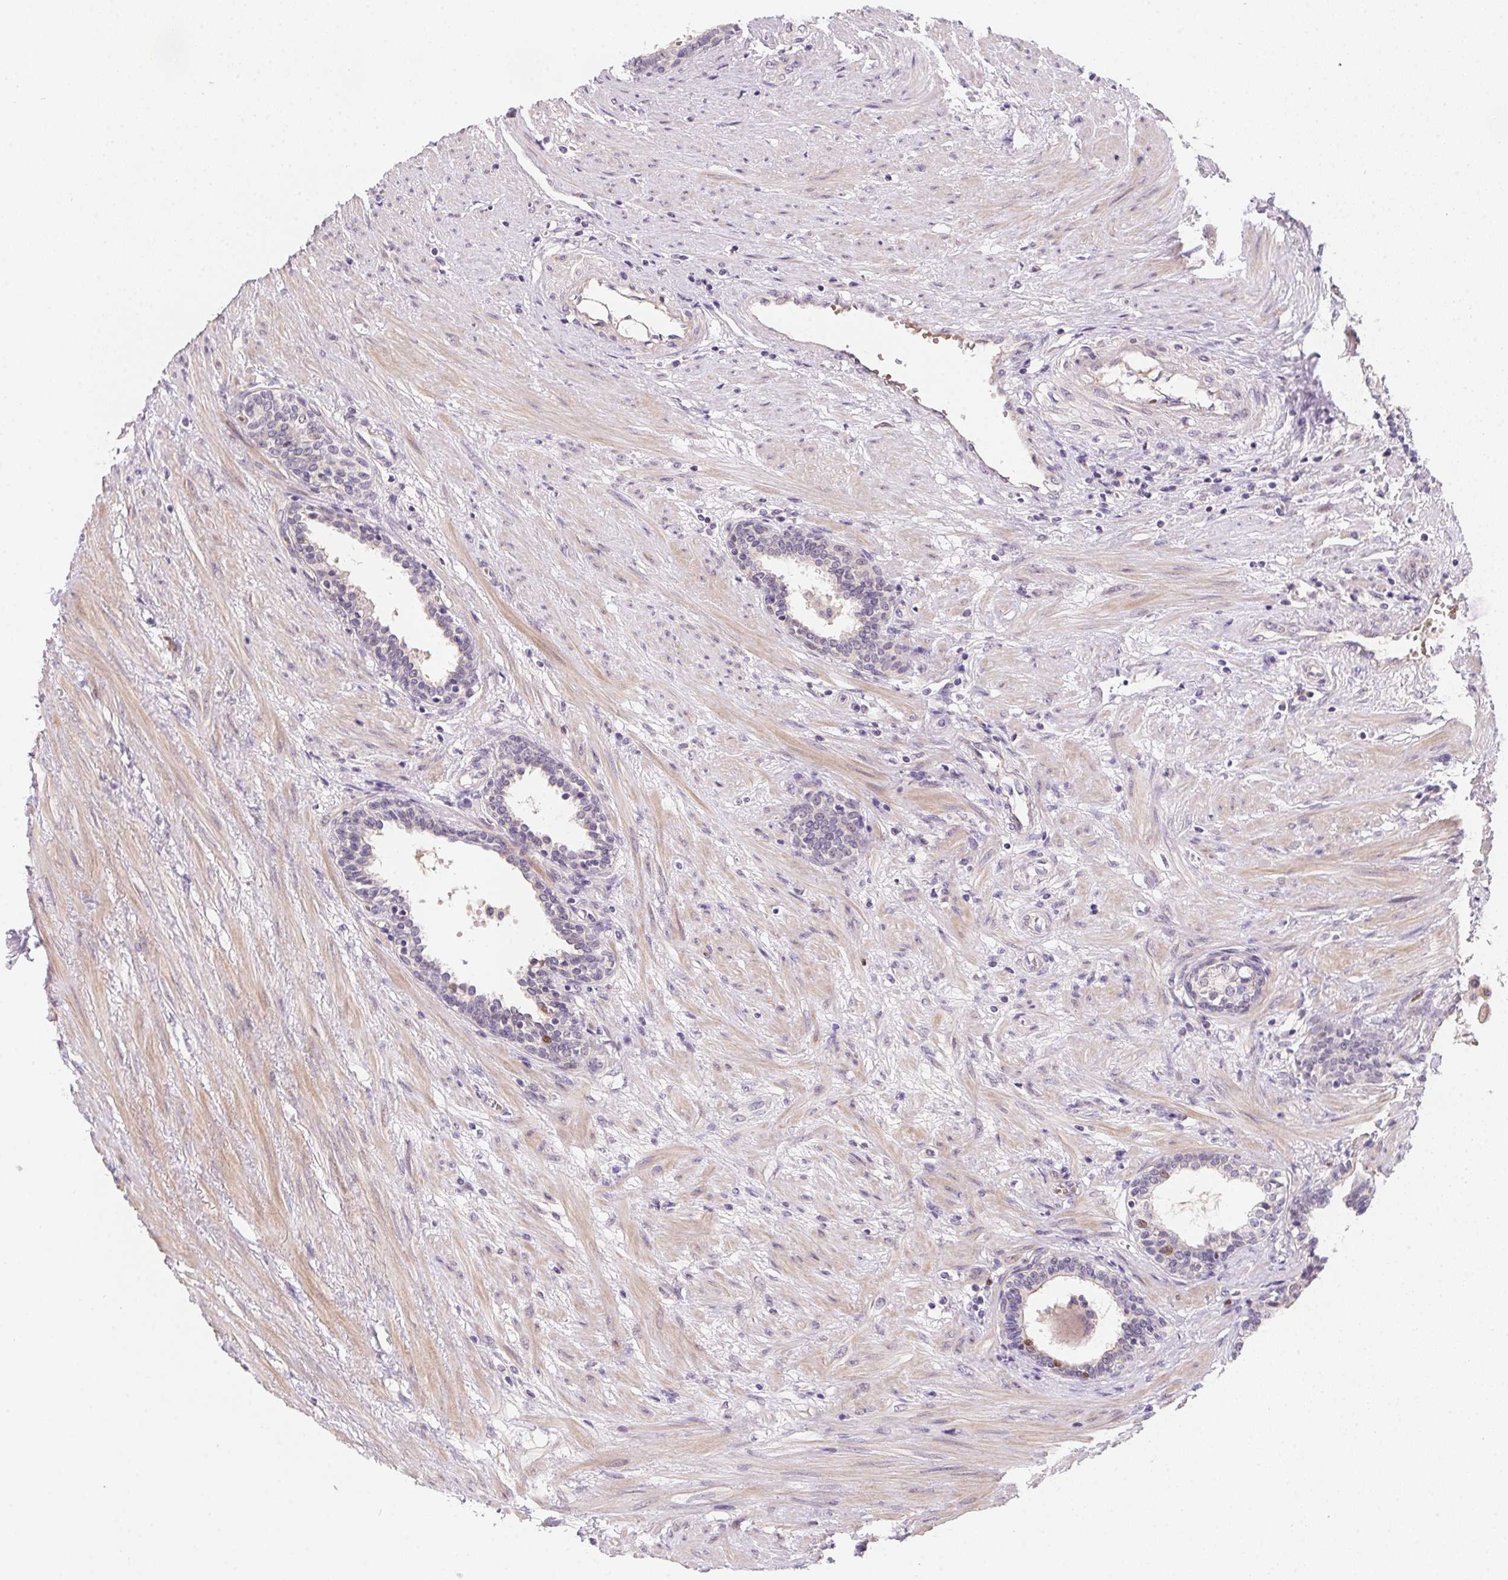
{"staining": {"intensity": "weak", "quantity": "<25%", "location": "nuclear"}, "tissue": "prostate", "cell_type": "Glandular cells", "image_type": "normal", "snomed": [{"axis": "morphology", "description": "Normal tissue, NOS"}, {"axis": "topography", "description": "Prostate"}], "caption": "Immunohistochemistry photomicrograph of unremarkable prostate stained for a protein (brown), which shows no staining in glandular cells.", "gene": "HELLS", "patient": {"sex": "male", "age": 55}}